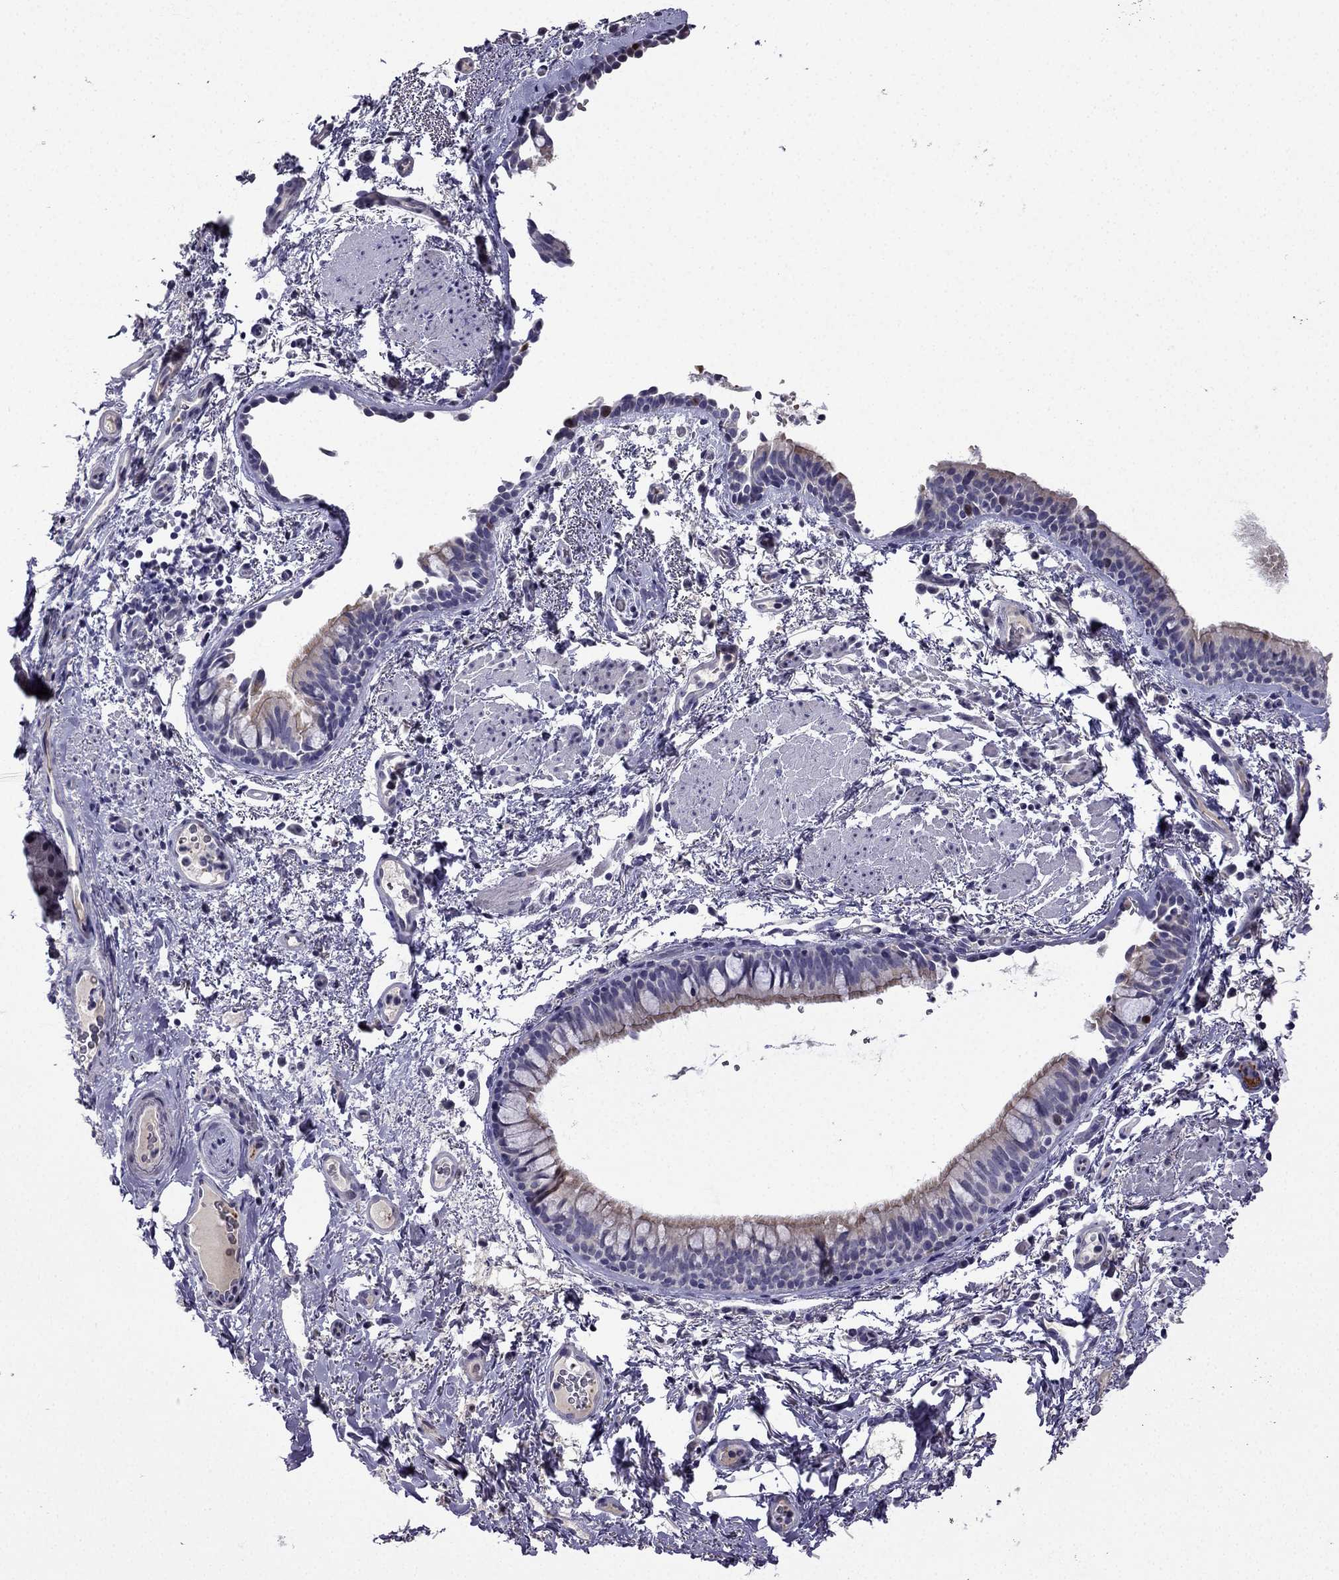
{"staining": {"intensity": "moderate", "quantity": ">75%", "location": "cytoplasmic/membranous"}, "tissue": "bronchus", "cell_type": "Respiratory epithelial cells", "image_type": "normal", "snomed": [{"axis": "morphology", "description": "Normal tissue, NOS"}, {"axis": "topography", "description": "Bronchus"}], "caption": "Immunohistochemistry of normal bronchus displays medium levels of moderate cytoplasmic/membranous positivity in about >75% of respiratory epithelial cells.", "gene": "UHRF1", "patient": {"sex": "female", "age": 64}}